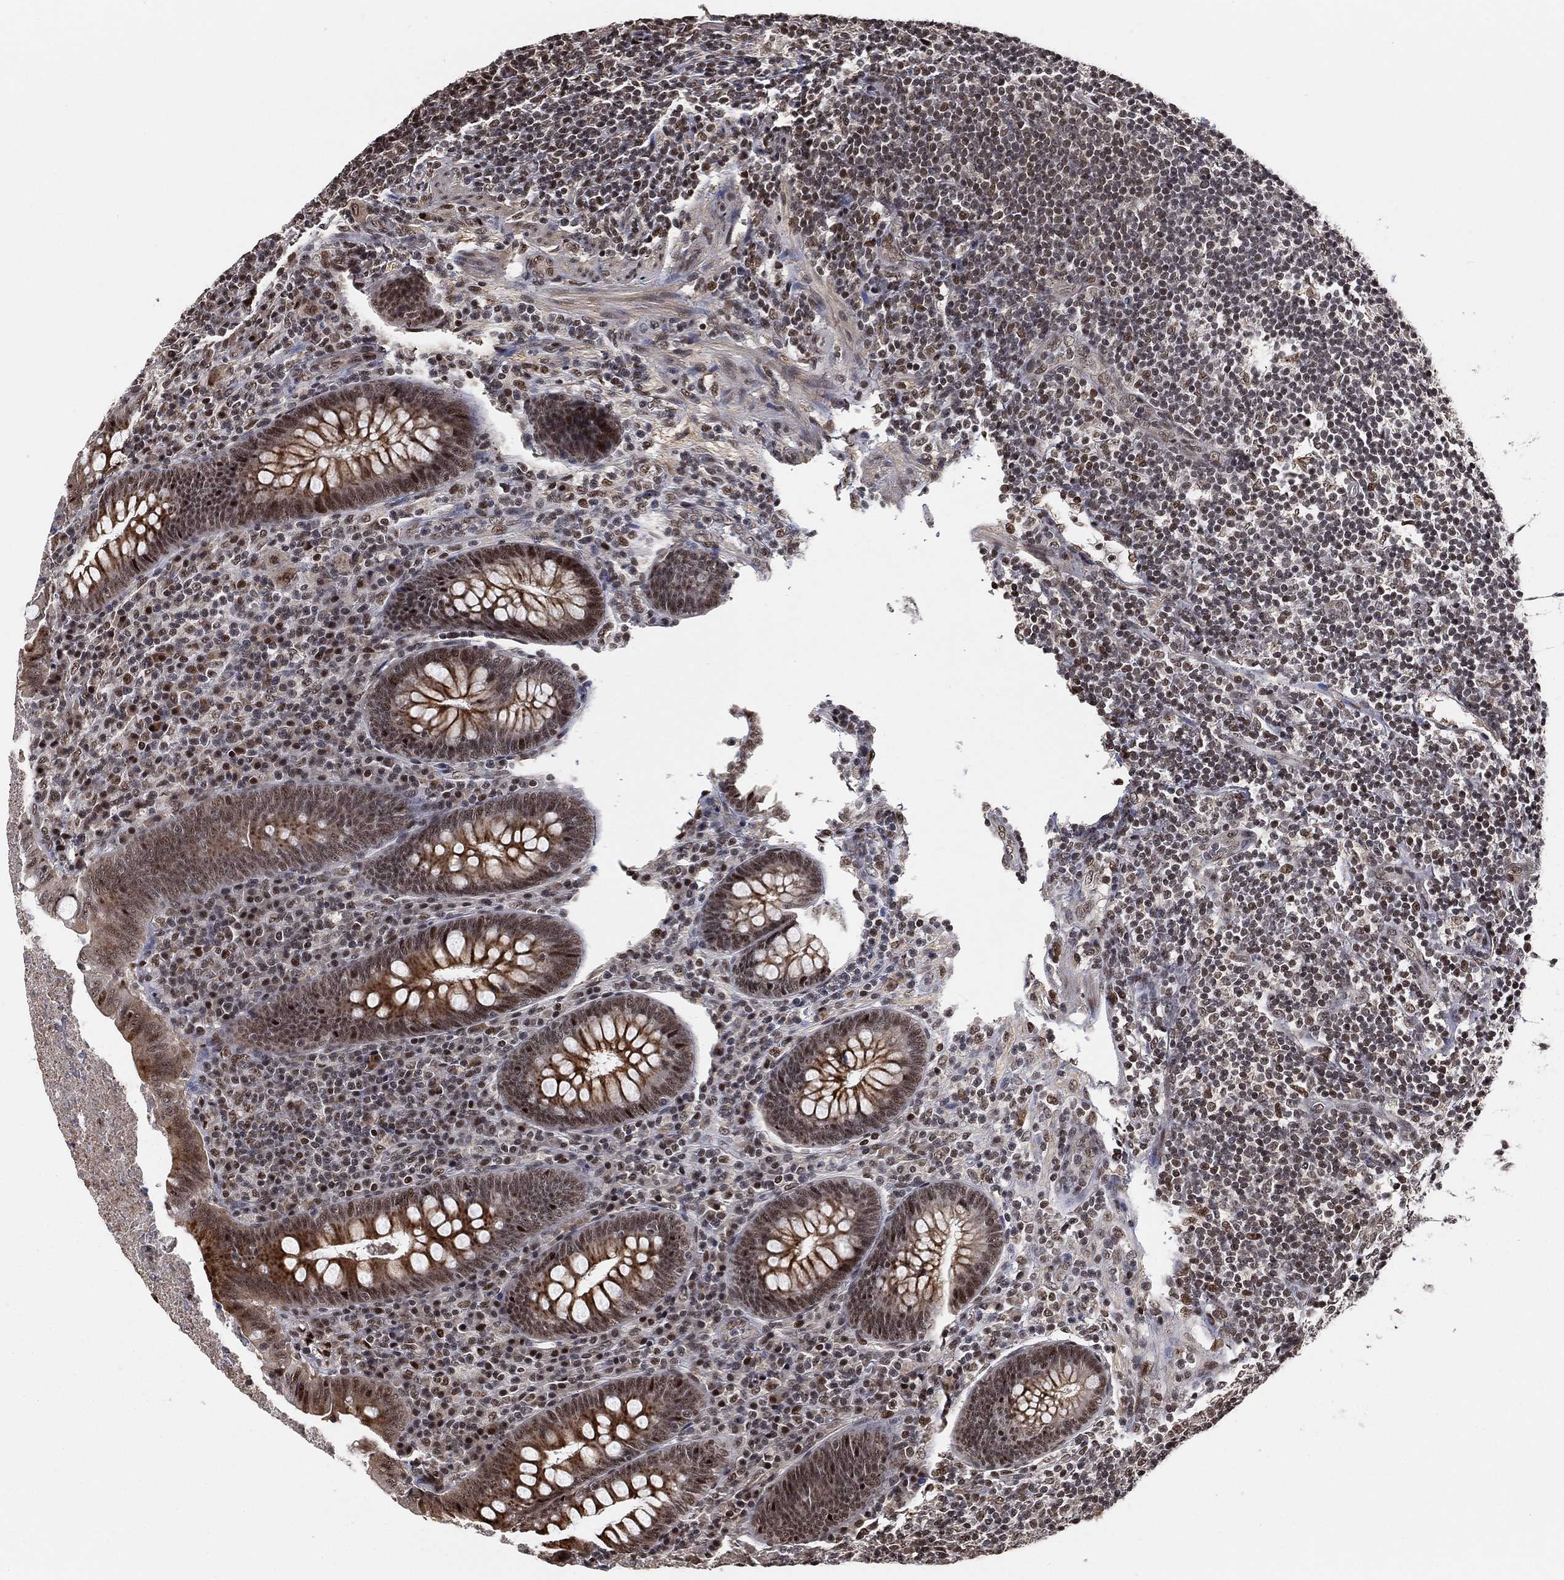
{"staining": {"intensity": "strong", "quantity": "<25%", "location": "cytoplasmic/membranous,nuclear"}, "tissue": "appendix", "cell_type": "Glandular cells", "image_type": "normal", "snomed": [{"axis": "morphology", "description": "Normal tissue, NOS"}, {"axis": "topography", "description": "Appendix"}], "caption": "Protein staining displays strong cytoplasmic/membranous,nuclear staining in about <25% of glandular cells in unremarkable appendix.", "gene": "ZSCAN30", "patient": {"sex": "male", "age": 47}}